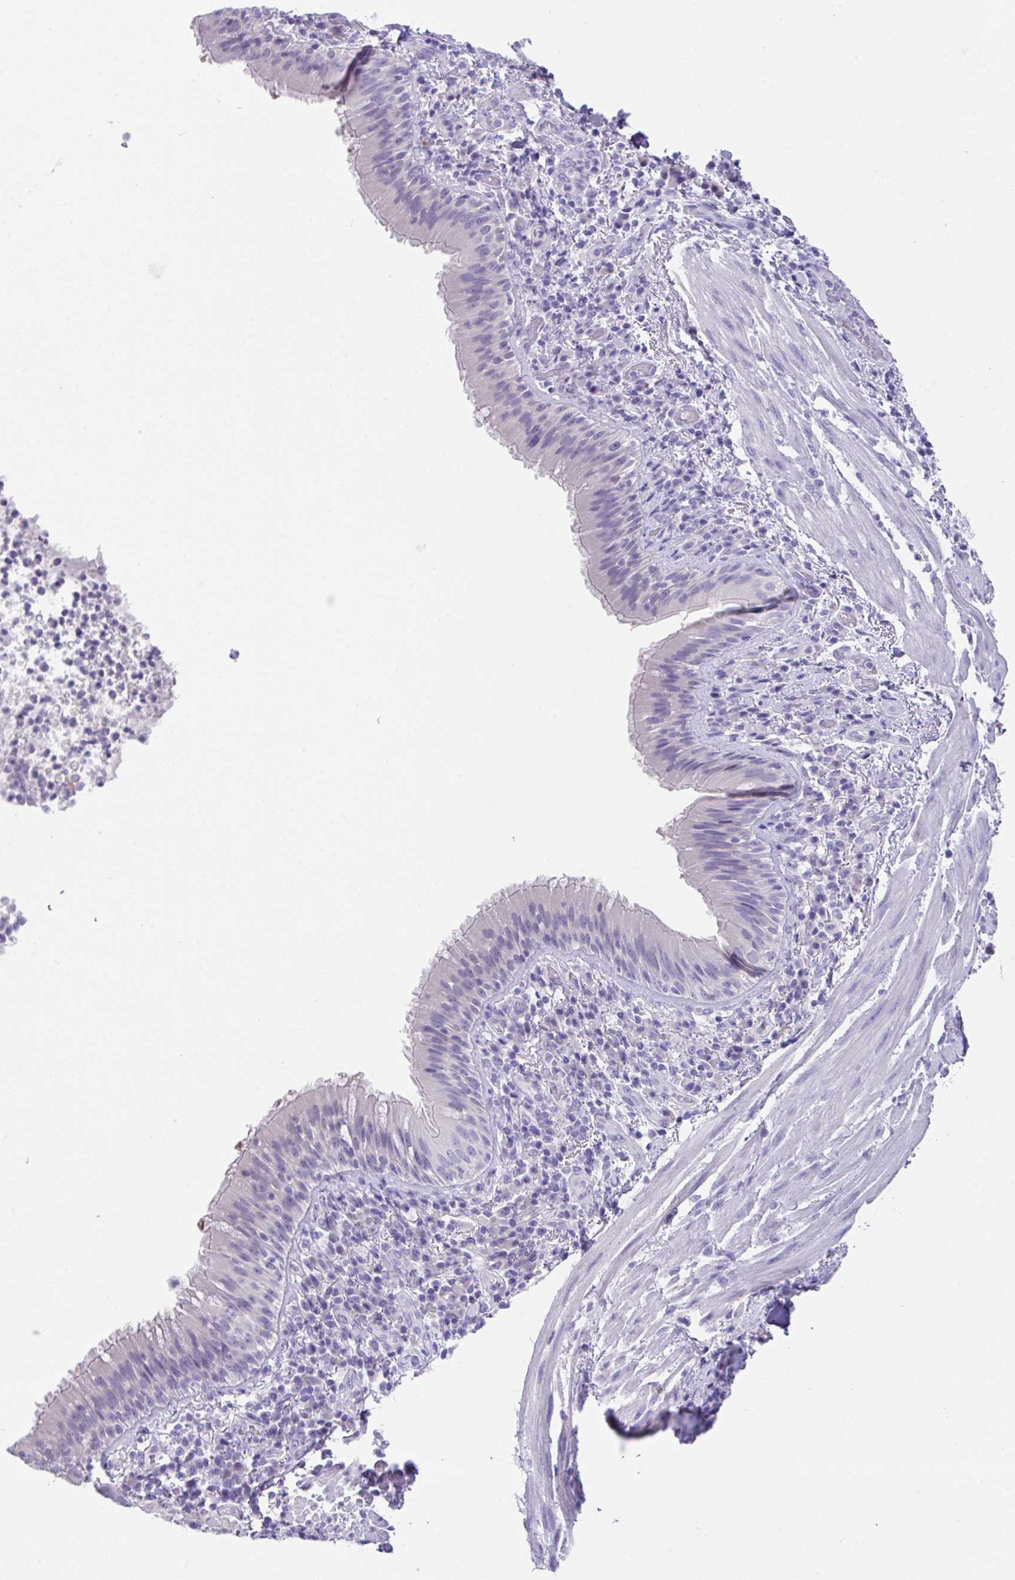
{"staining": {"intensity": "negative", "quantity": "none", "location": "none"}, "tissue": "bronchus", "cell_type": "Respiratory epithelial cells", "image_type": "normal", "snomed": [{"axis": "morphology", "description": "Normal tissue, NOS"}, {"axis": "topography", "description": "Cartilage tissue"}, {"axis": "topography", "description": "Bronchus"}], "caption": "Immunohistochemistry (IHC) of normal human bronchus exhibits no staining in respiratory epithelial cells.", "gene": "HACD4", "patient": {"sex": "male", "age": 56}}